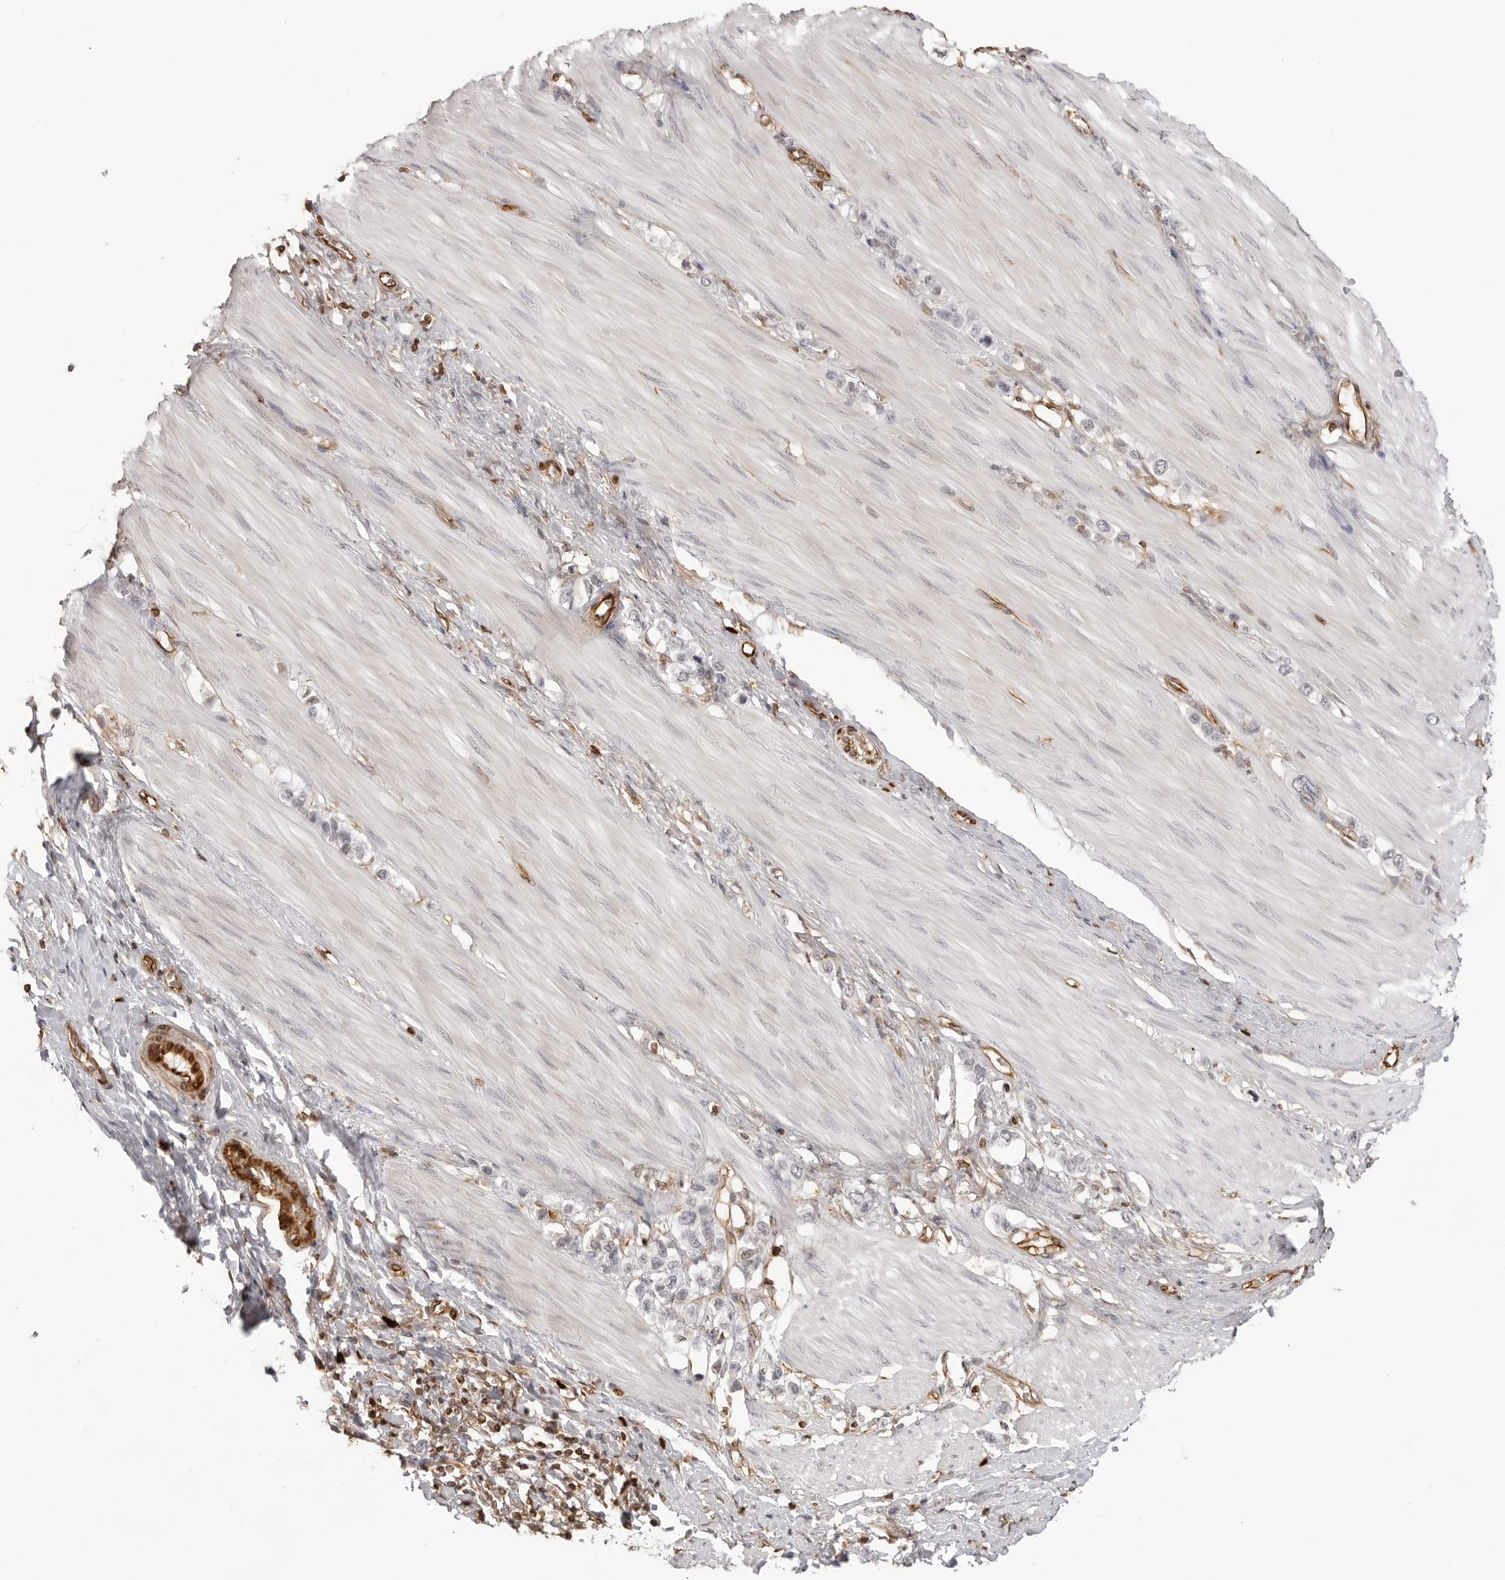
{"staining": {"intensity": "negative", "quantity": "none", "location": "none"}, "tissue": "stomach cancer", "cell_type": "Tumor cells", "image_type": "cancer", "snomed": [{"axis": "morphology", "description": "Adenocarcinoma, NOS"}, {"axis": "topography", "description": "Stomach"}], "caption": "Immunohistochemical staining of adenocarcinoma (stomach) demonstrates no significant expression in tumor cells. (Brightfield microscopy of DAB immunohistochemistry at high magnification).", "gene": "DYNLT5", "patient": {"sex": "female", "age": 65}}